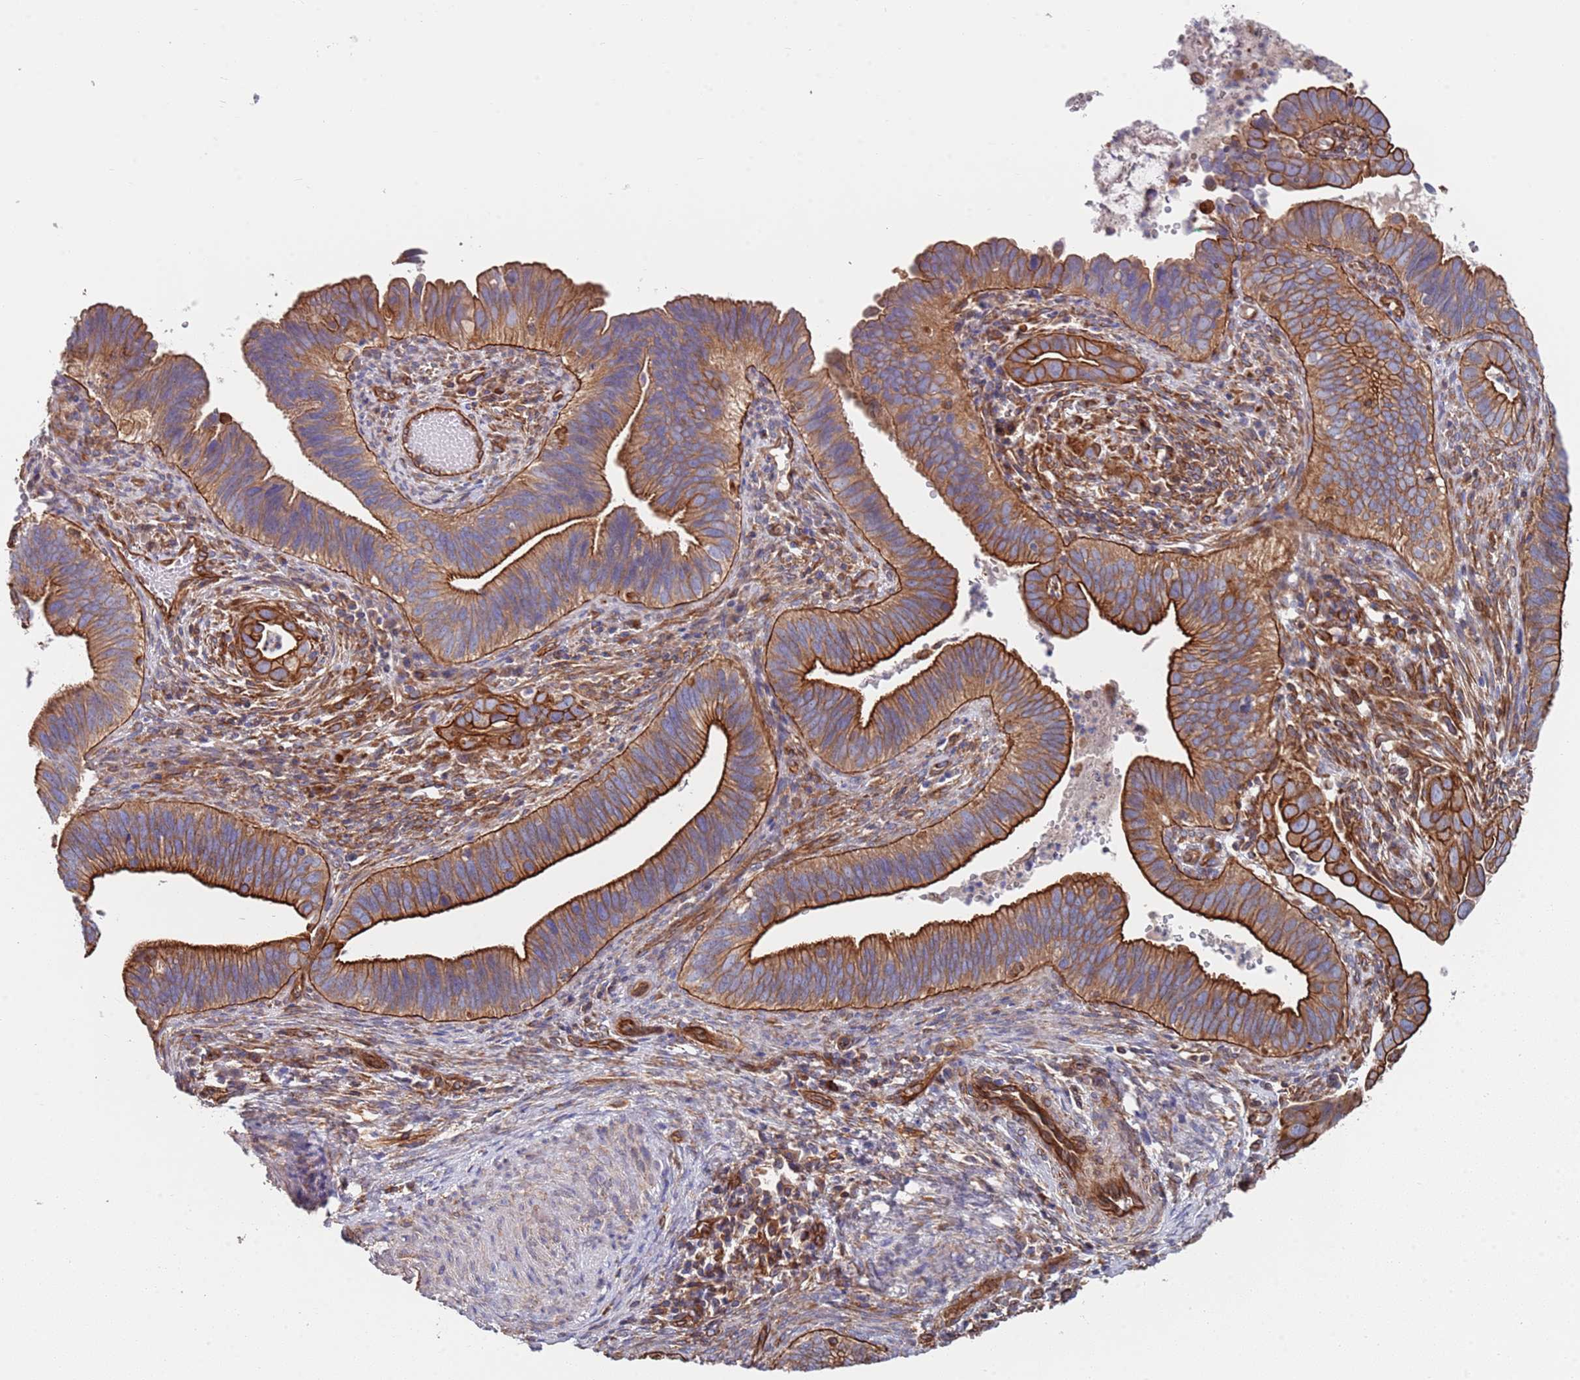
{"staining": {"intensity": "strong", "quantity": ">75%", "location": "cytoplasmic/membranous"}, "tissue": "cervical cancer", "cell_type": "Tumor cells", "image_type": "cancer", "snomed": [{"axis": "morphology", "description": "Adenocarcinoma, NOS"}, {"axis": "topography", "description": "Cervix"}], "caption": "Cervical adenocarcinoma tissue demonstrates strong cytoplasmic/membranous positivity in approximately >75% of tumor cells, visualized by immunohistochemistry.", "gene": "JAKMIP2", "patient": {"sex": "female", "age": 42}}